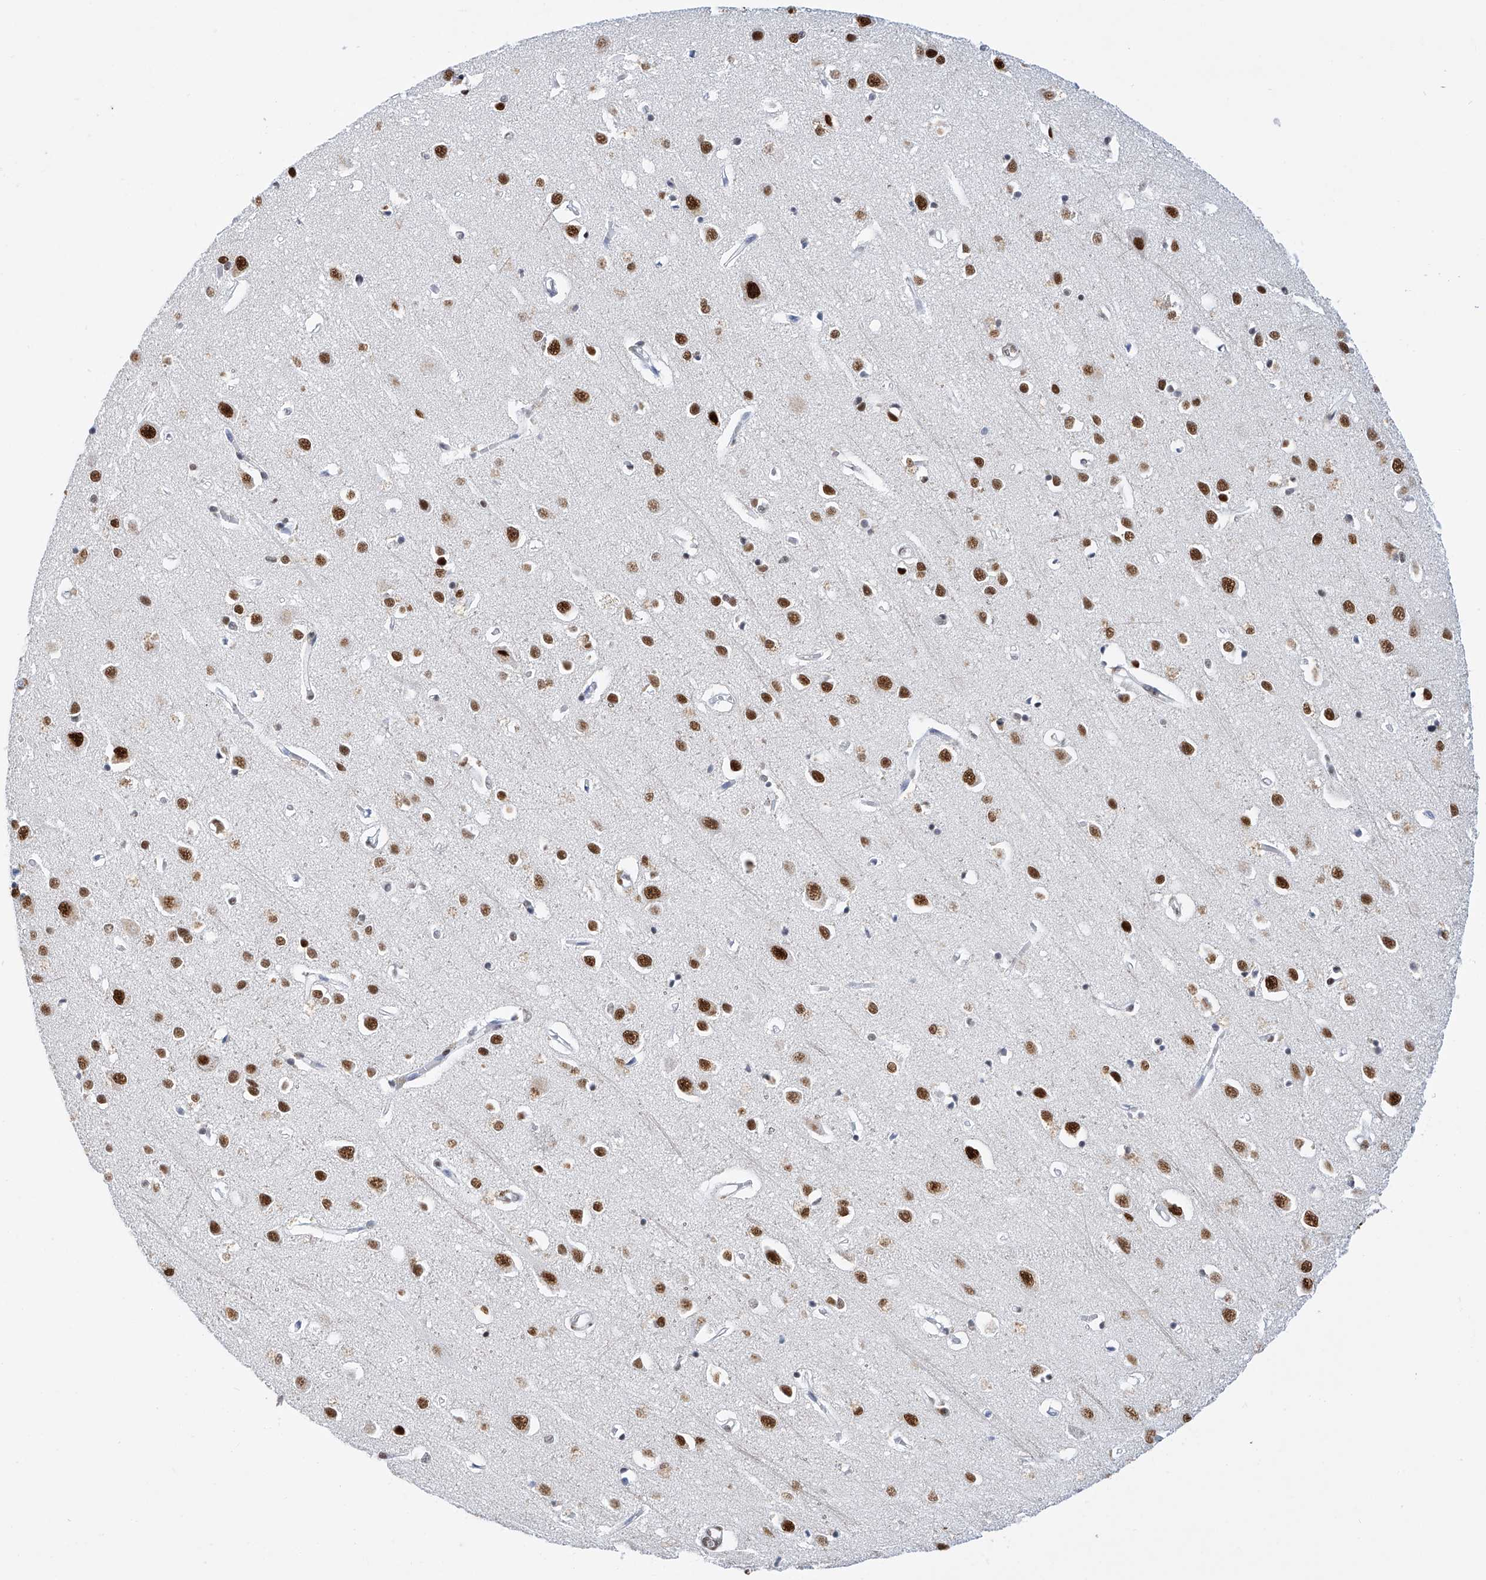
{"staining": {"intensity": "moderate", "quantity": "<25%", "location": "nuclear"}, "tissue": "cerebral cortex", "cell_type": "Endothelial cells", "image_type": "normal", "snomed": [{"axis": "morphology", "description": "Normal tissue, NOS"}, {"axis": "topography", "description": "Cerebral cortex"}], "caption": "Cerebral cortex stained for a protein reveals moderate nuclear positivity in endothelial cells.", "gene": "SRSF6", "patient": {"sex": "female", "age": 64}}